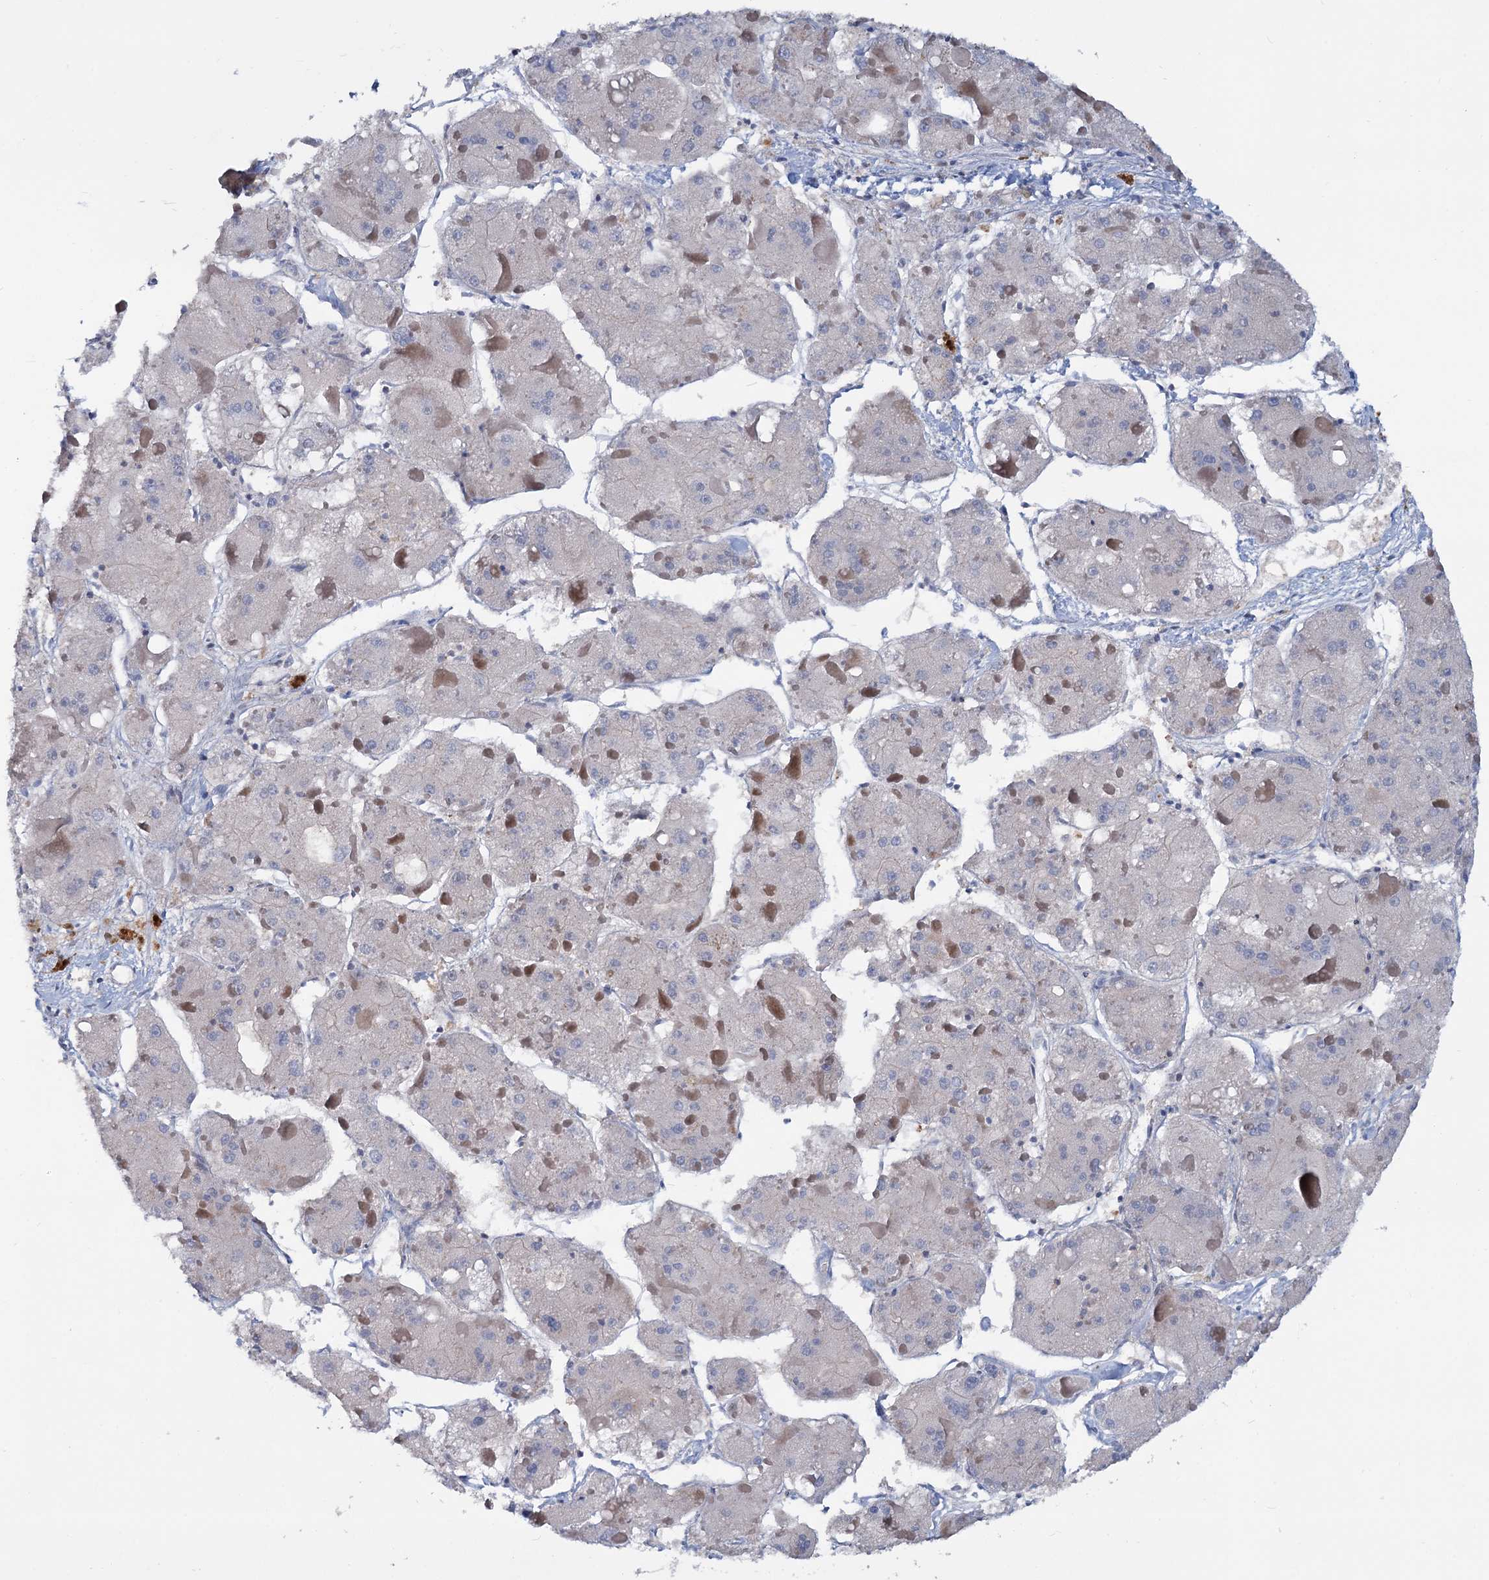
{"staining": {"intensity": "negative", "quantity": "none", "location": "none"}, "tissue": "liver cancer", "cell_type": "Tumor cells", "image_type": "cancer", "snomed": [{"axis": "morphology", "description": "Carcinoma, Hepatocellular, NOS"}, {"axis": "topography", "description": "Liver"}], "caption": "Tumor cells are negative for protein expression in human liver cancer.", "gene": "LRCH4", "patient": {"sex": "female", "age": 73}}